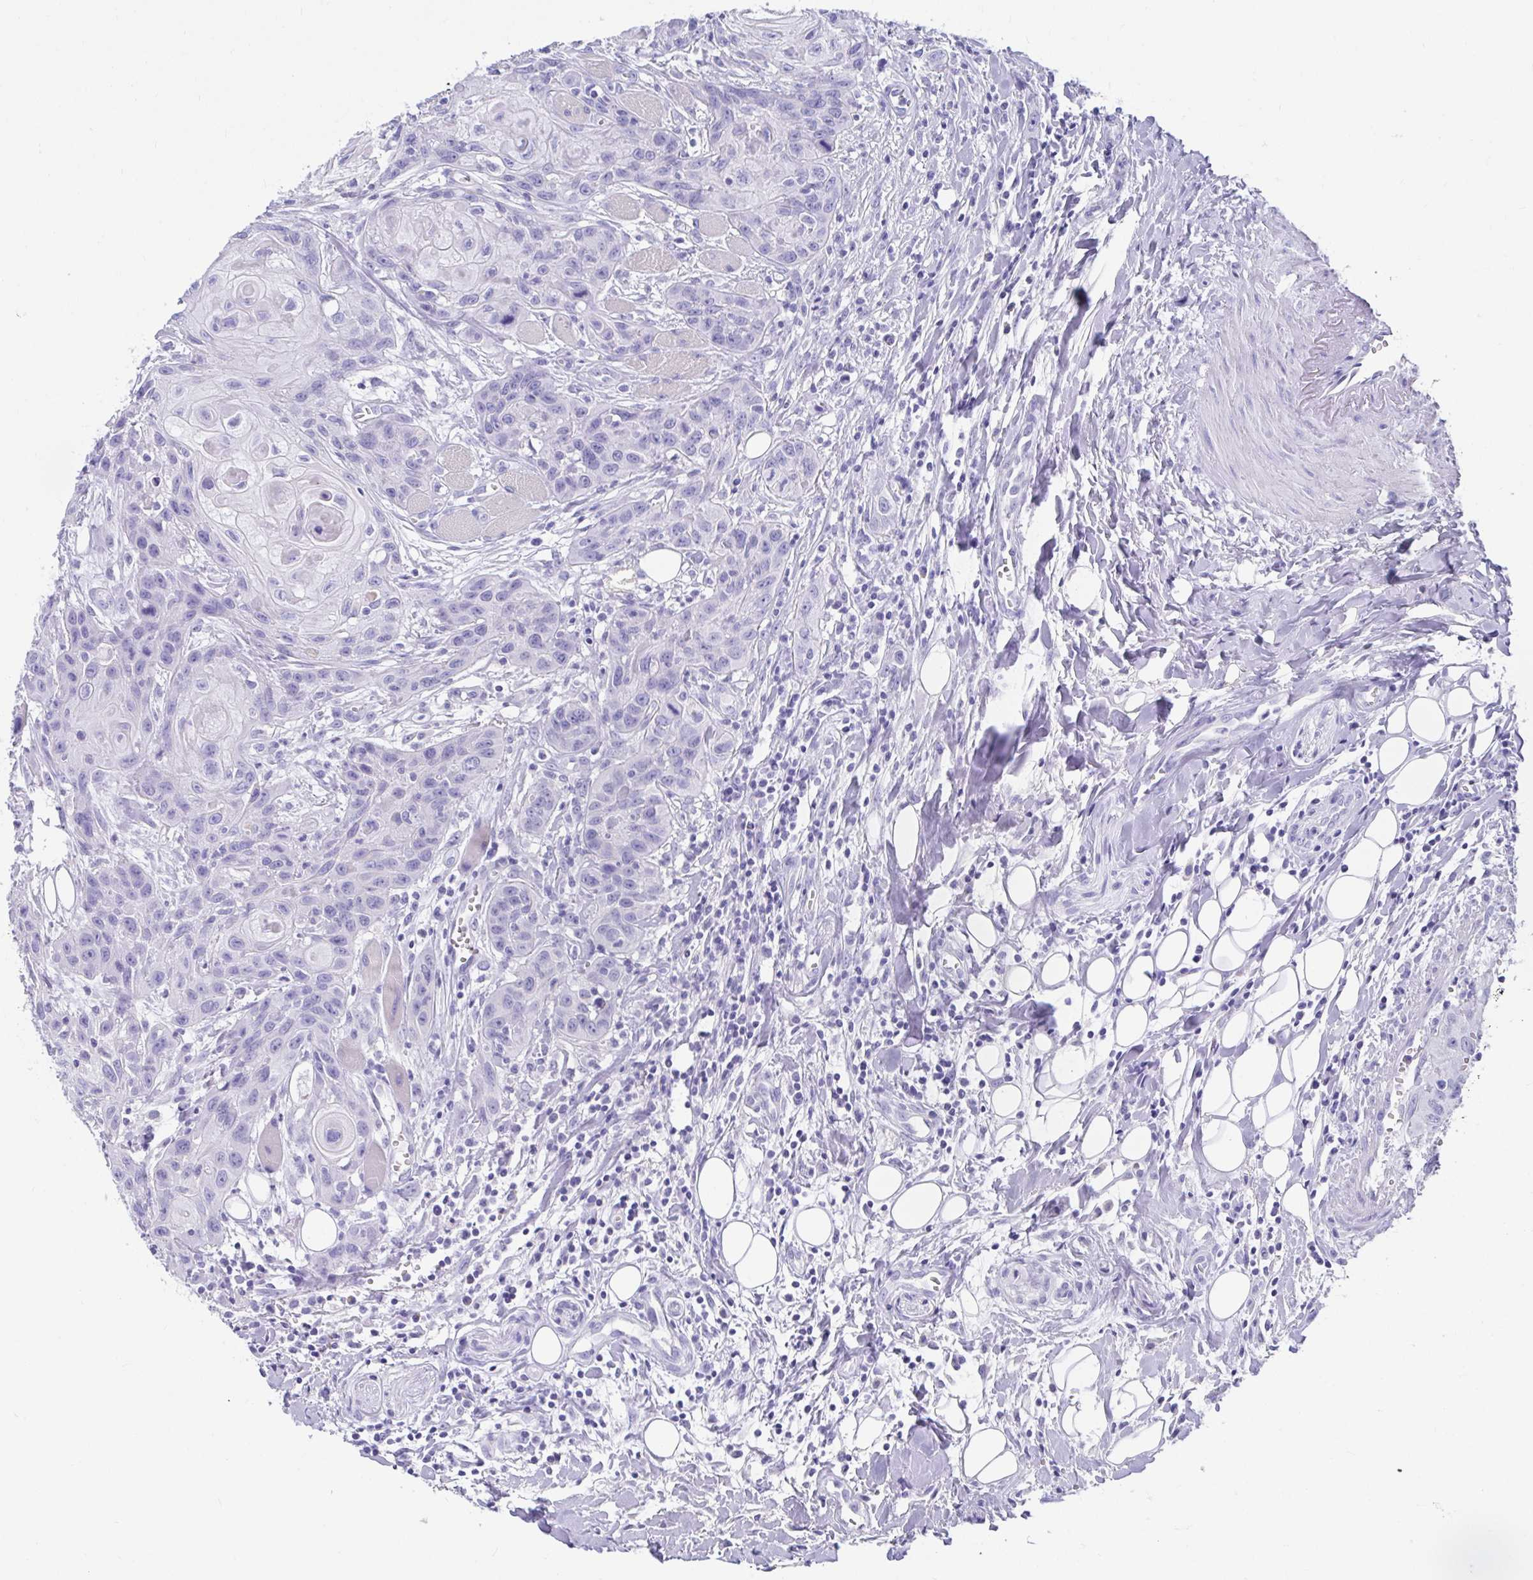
{"staining": {"intensity": "negative", "quantity": "none", "location": "none"}, "tissue": "head and neck cancer", "cell_type": "Tumor cells", "image_type": "cancer", "snomed": [{"axis": "morphology", "description": "Squamous cell carcinoma, NOS"}, {"axis": "topography", "description": "Oral tissue"}, {"axis": "topography", "description": "Head-Neck"}], "caption": "Immunohistochemistry photomicrograph of neoplastic tissue: human squamous cell carcinoma (head and neck) stained with DAB reveals no significant protein positivity in tumor cells.", "gene": "ZPBP2", "patient": {"sex": "male", "age": 58}}